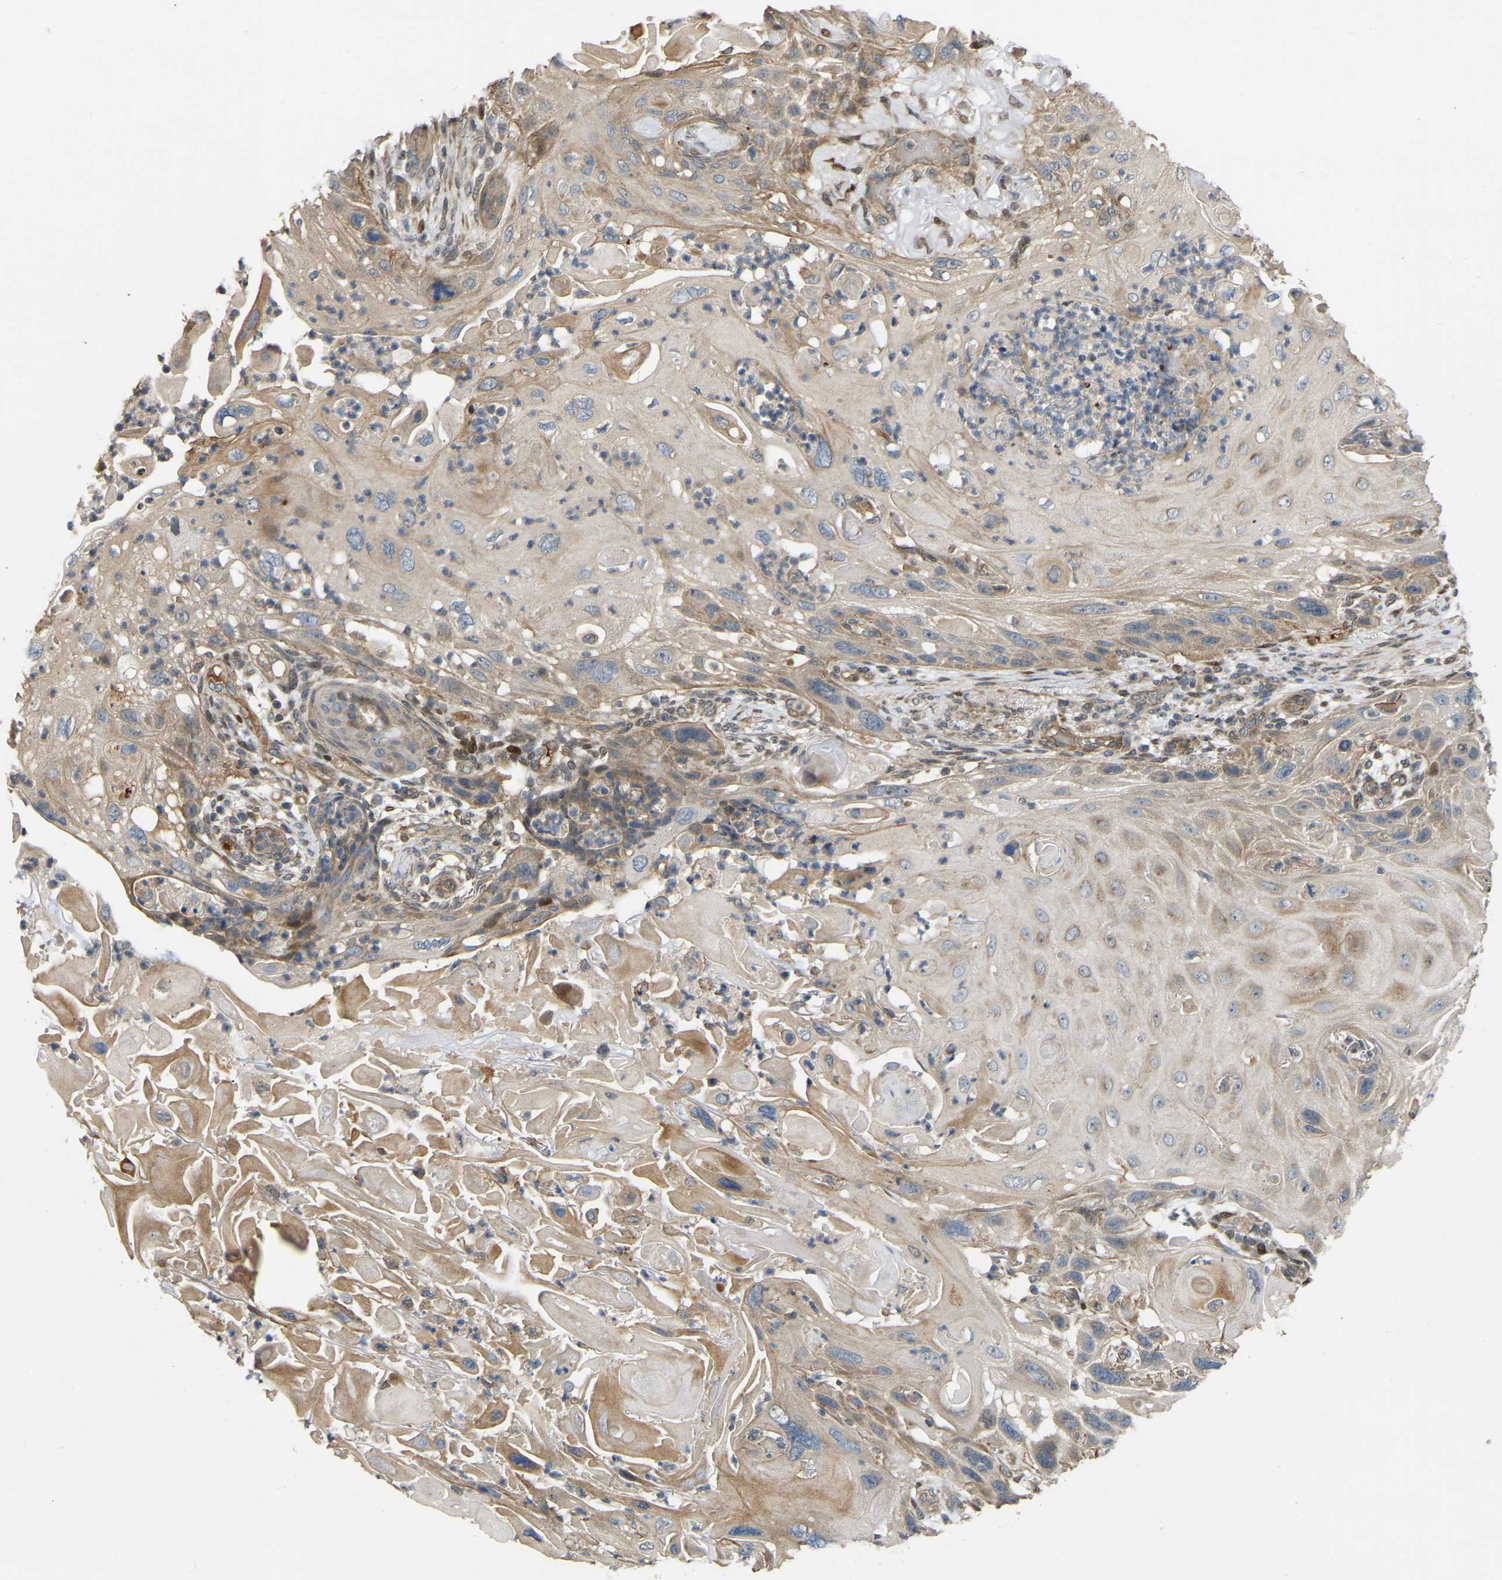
{"staining": {"intensity": "moderate", "quantity": "25%-75%", "location": "cytoplasmic/membranous"}, "tissue": "skin cancer", "cell_type": "Tumor cells", "image_type": "cancer", "snomed": [{"axis": "morphology", "description": "Squamous cell carcinoma, NOS"}, {"axis": "topography", "description": "Skin"}], "caption": "Approximately 25%-75% of tumor cells in human skin cancer (squamous cell carcinoma) exhibit moderate cytoplasmic/membranous protein staining as visualized by brown immunohistochemical staining.", "gene": "C21orf91", "patient": {"sex": "female", "age": 77}}